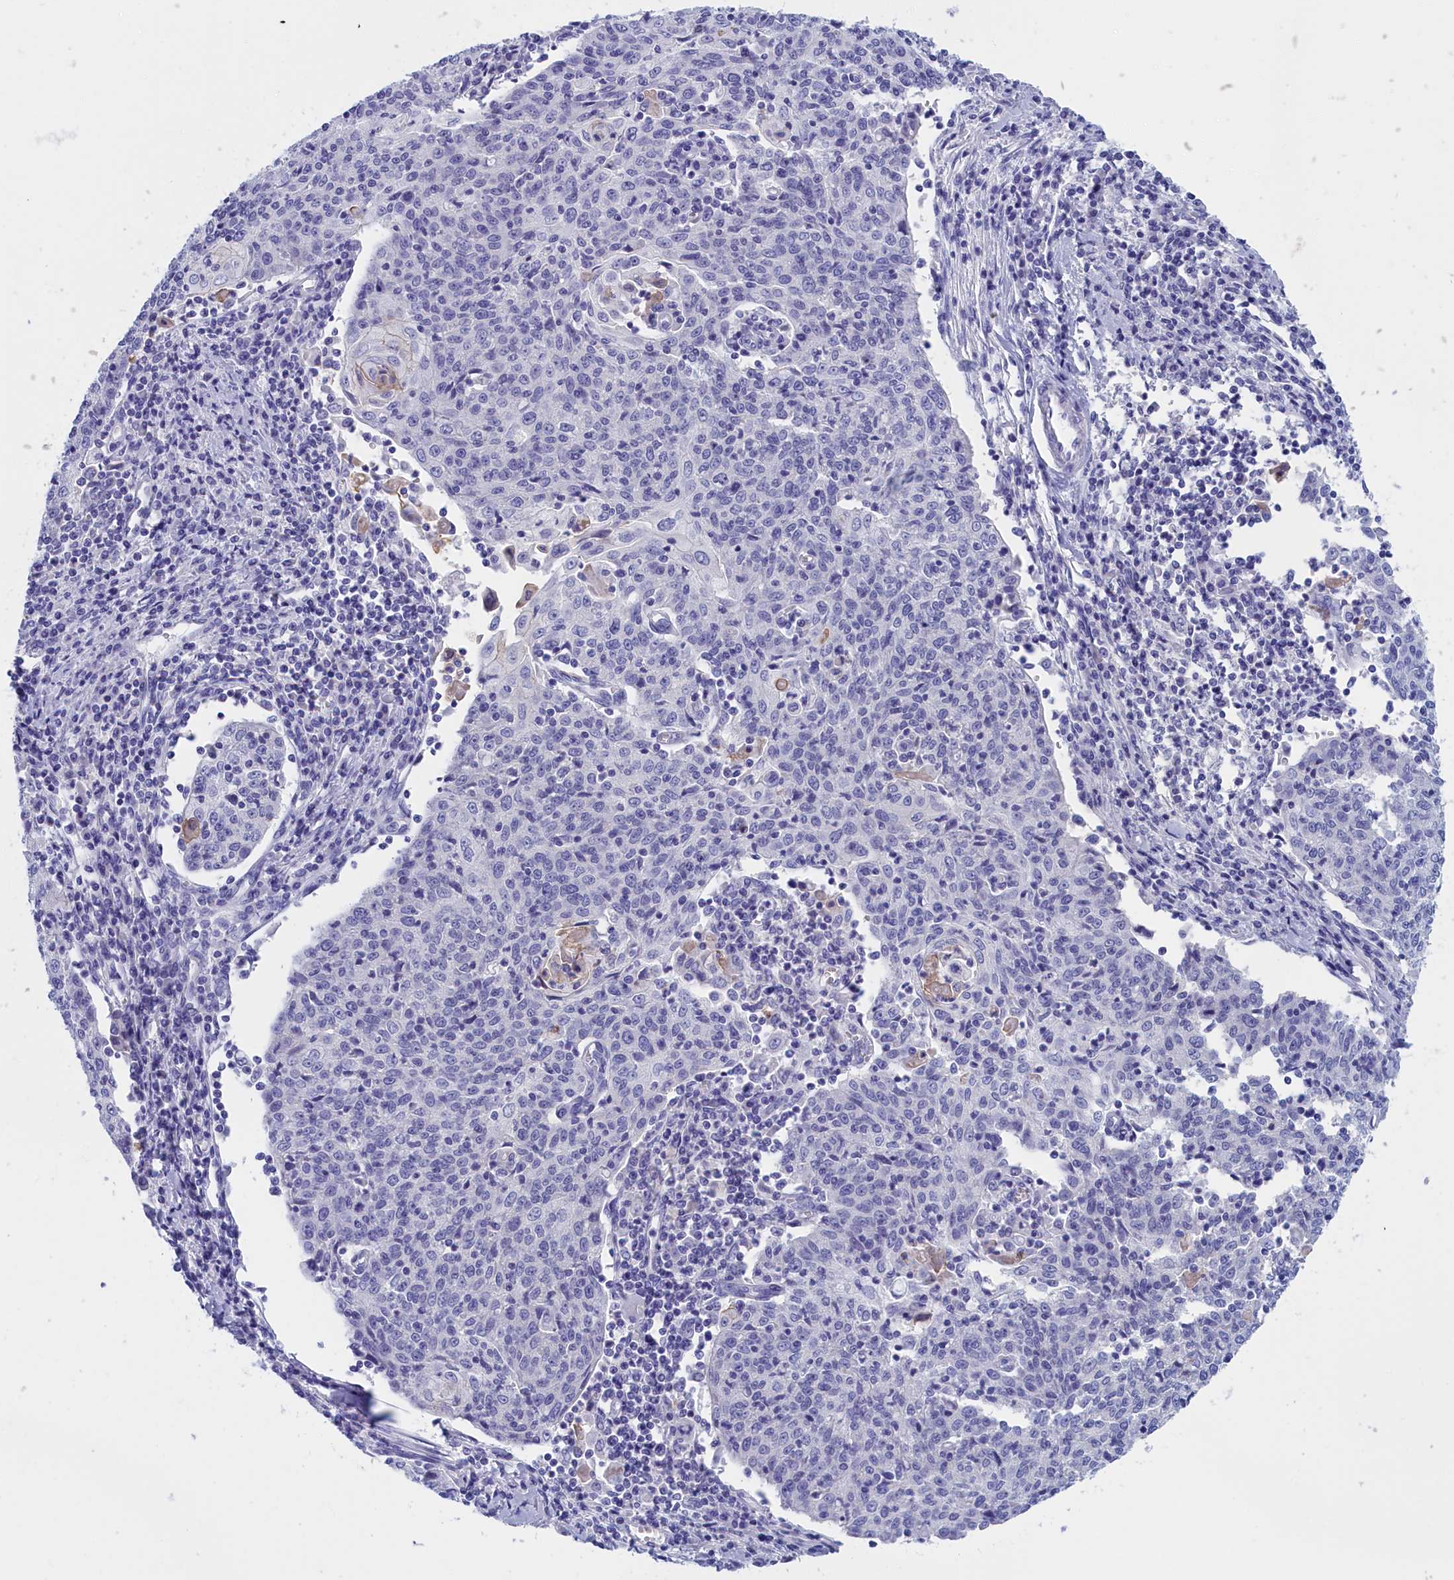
{"staining": {"intensity": "negative", "quantity": "none", "location": "none"}, "tissue": "cervical cancer", "cell_type": "Tumor cells", "image_type": "cancer", "snomed": [{"axis": "morphology", "description": "Squamous cell carcinoma, NOS"}, {"axis": "topography", "description": "Cervix"}], "caption": "A micrograph of human cervical cancer is negative for staining in tumor cells. Nuclei are stained in blue.", "gene": "ANKRD2", "patient": {"sex": "female", "age": 48}}